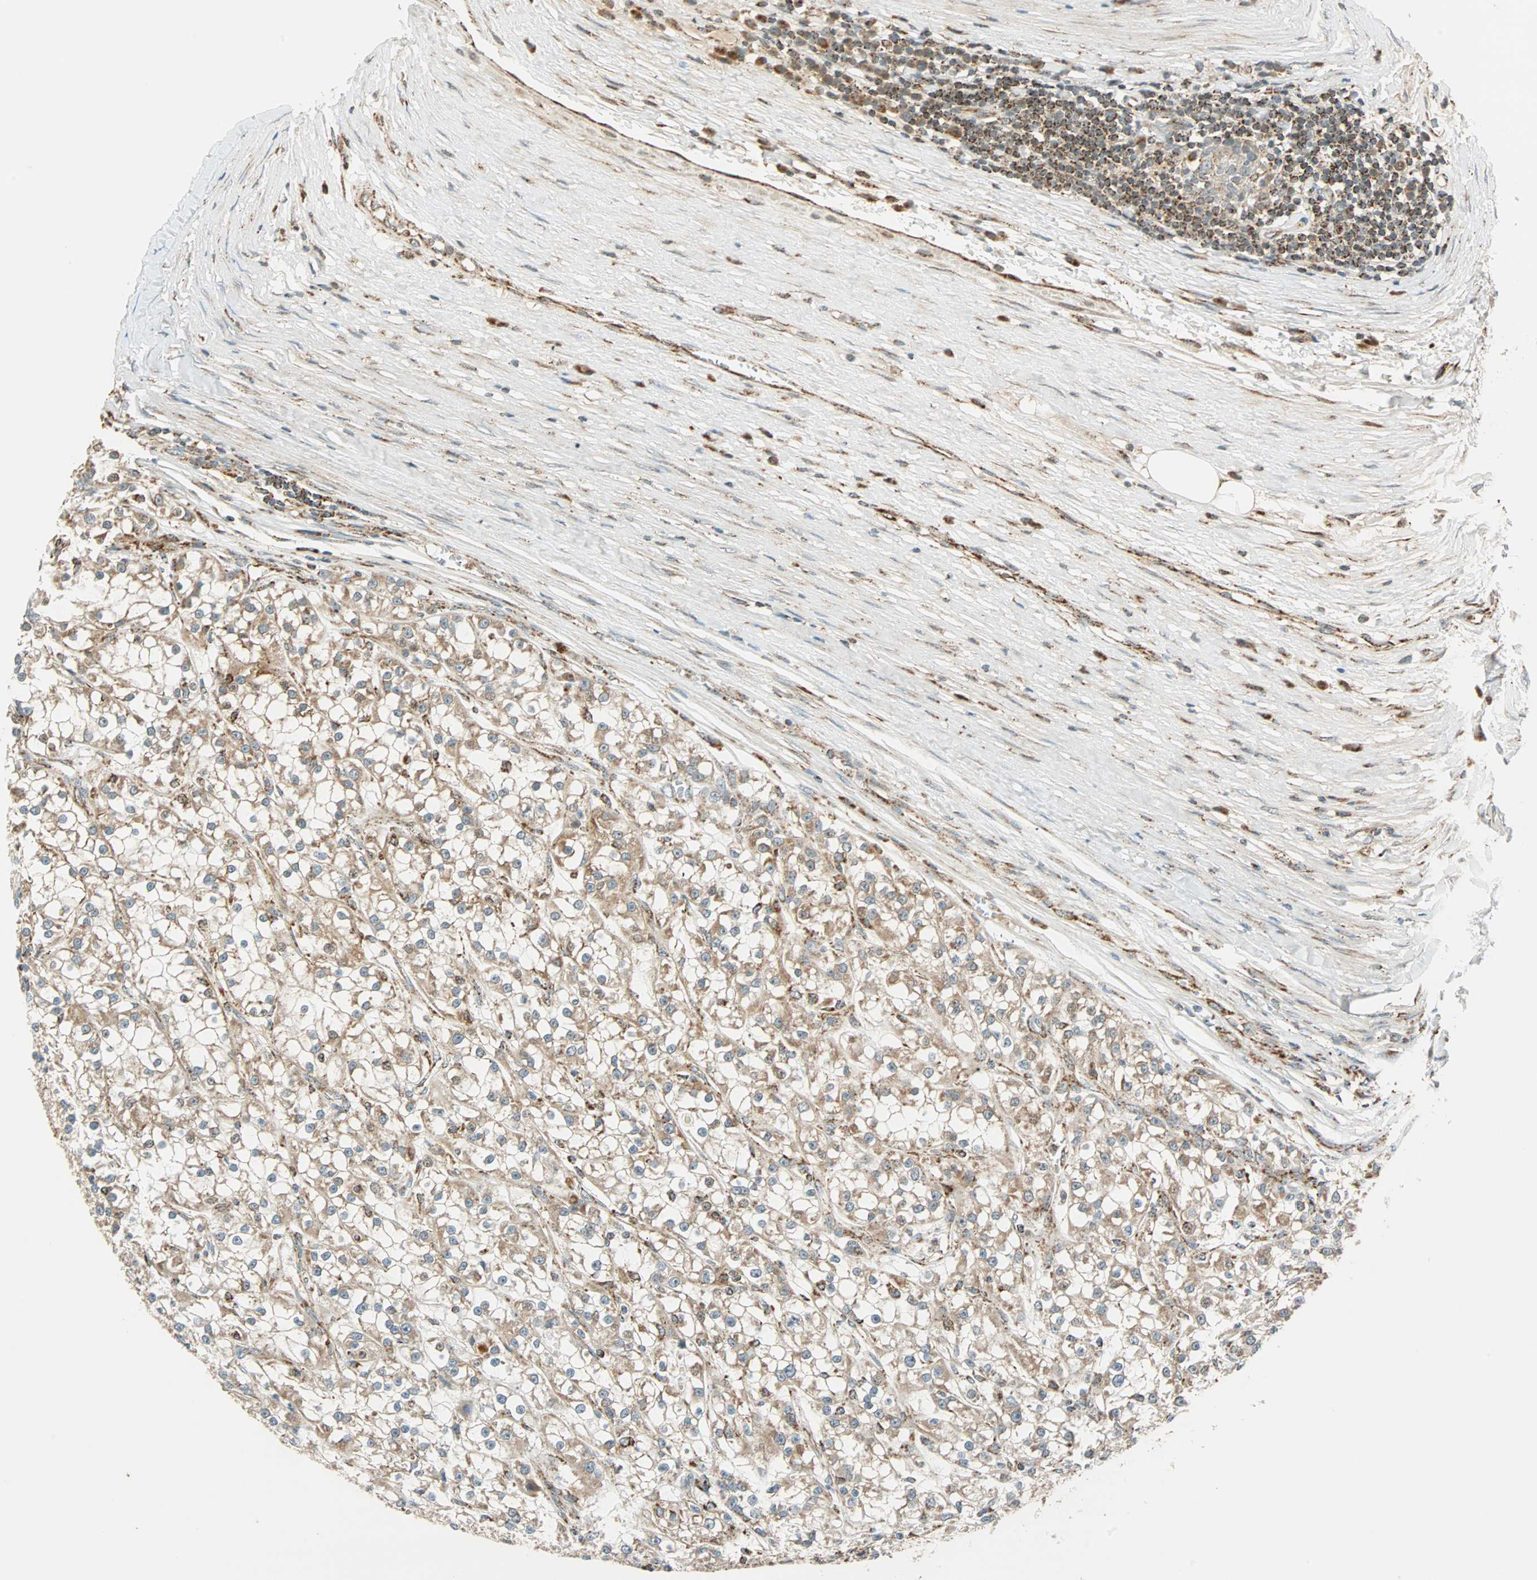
{"staining": {"intensity": "weak", "quantity": "25%-75%", "location": "cytoplasmic/membranous"}, "tissue": "renal cancer", "cell_type": "Tumor cells", "image_type": "cancer", "snomed": [{"axis": "morphology", "description": "Adenocarcinoma, NOS"}, {"axis": "topography", "description": "Kidney"}], "caption": "Protein staining exhibits weak cytoplasmic/membranous expression in approximately 25%-75% of tumor cells in renal adenocarcinoma.", "gene": "SPRY4", "patient": {"sex": "female", "age": 52}}